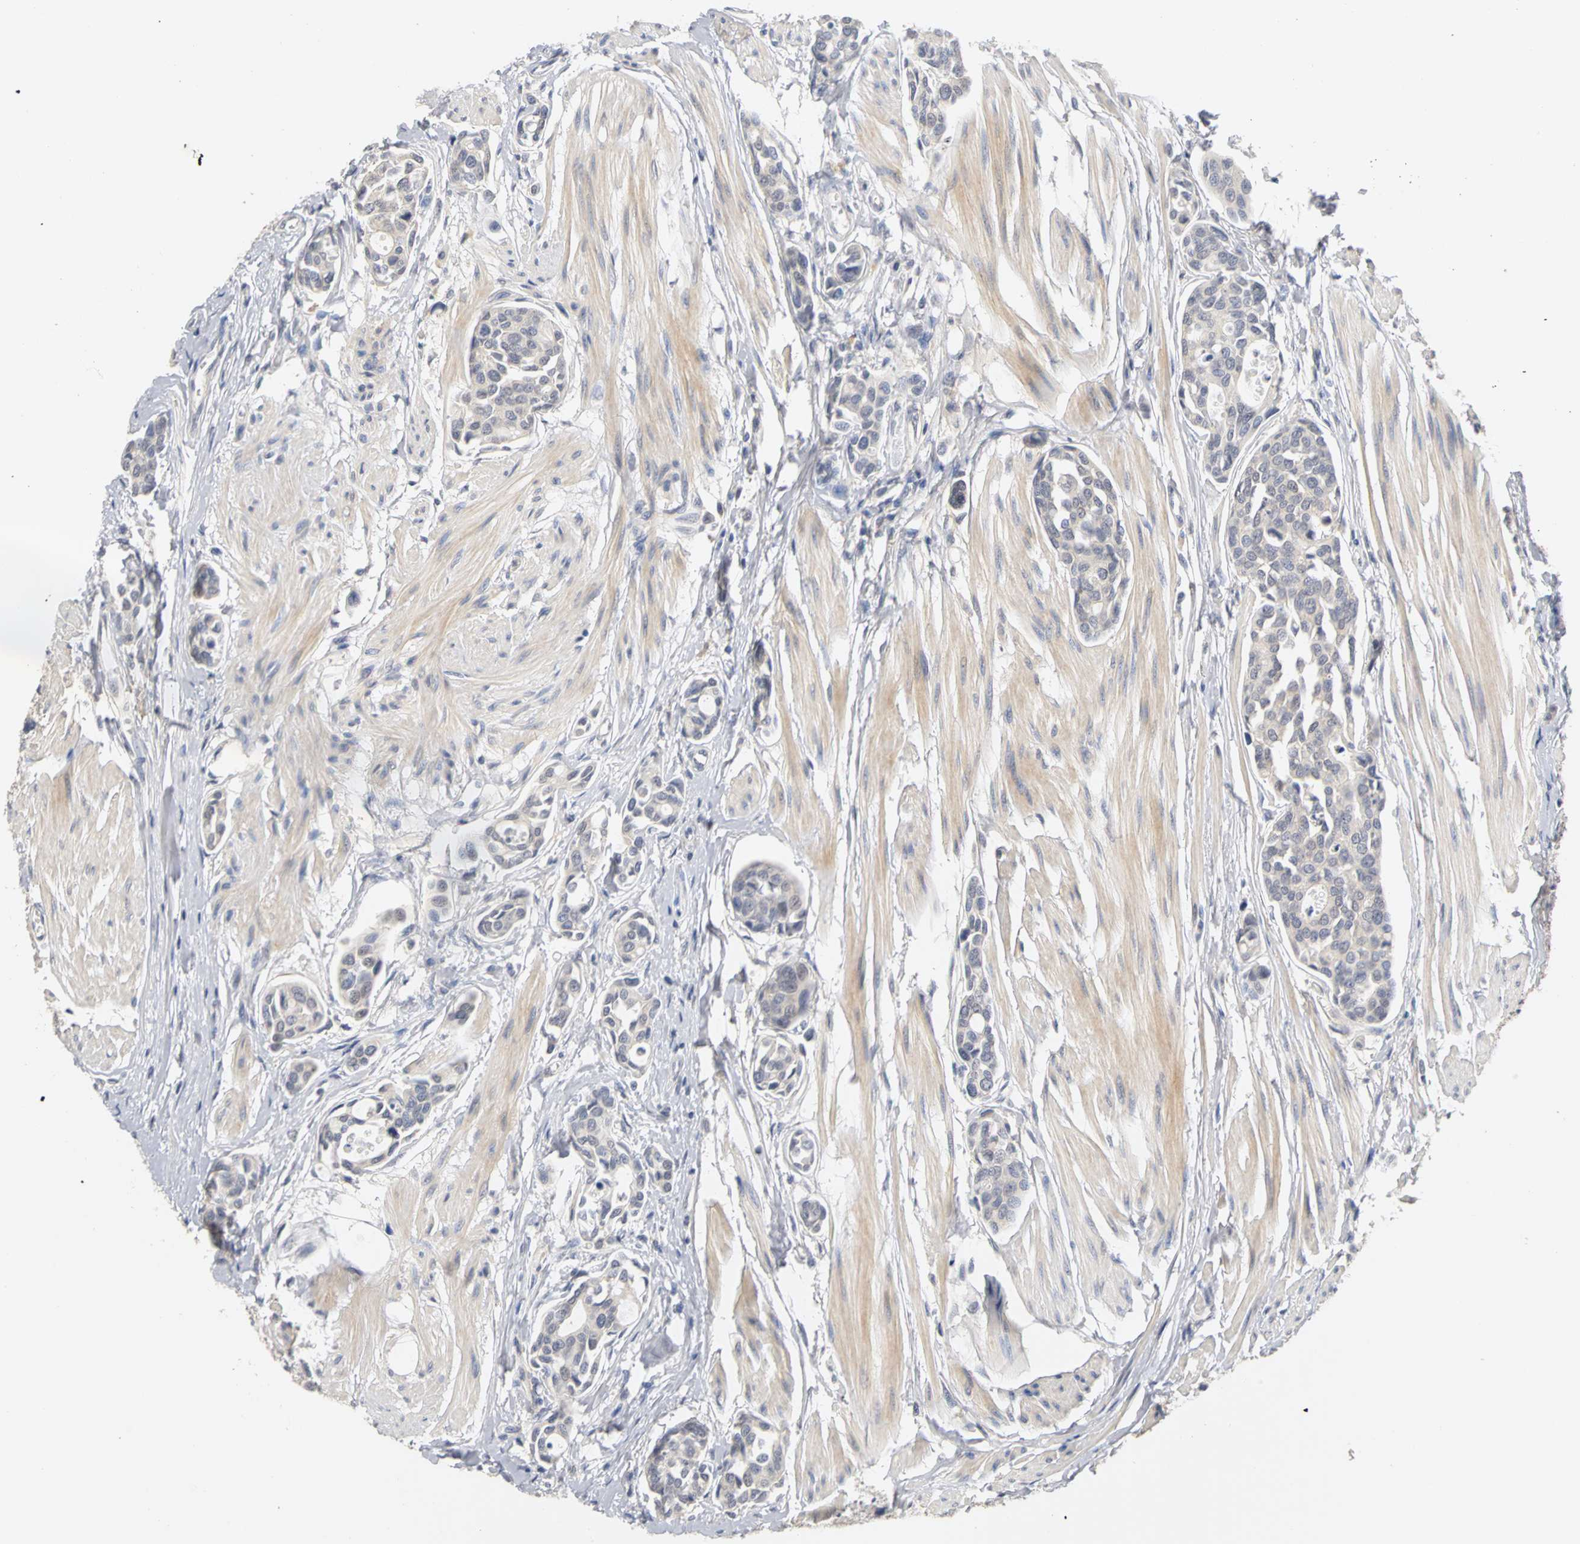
{"staining": {"intensity": "negative", "quantity": "none", "location": "none"}, "tissue": "urothelial cancer", "cell_type": "Tumor cells", "image_type": "cancer", "snomed": [{"axis": "morphology", "description": "Urothelial carcinoma, High grade"}, {"axis": "topography", "description": "Urinary bladder"}], "caption": "IHC histopathology image of urothelial cancer stained for a protein (brown), which demonstrates no positivity in tumor cells. The staining is performed using DAB brown chromogen with nuclei counter-stained in using hematoxylin.", "gene": "PGR", "patient": {"sex": "male", "age": 78}}